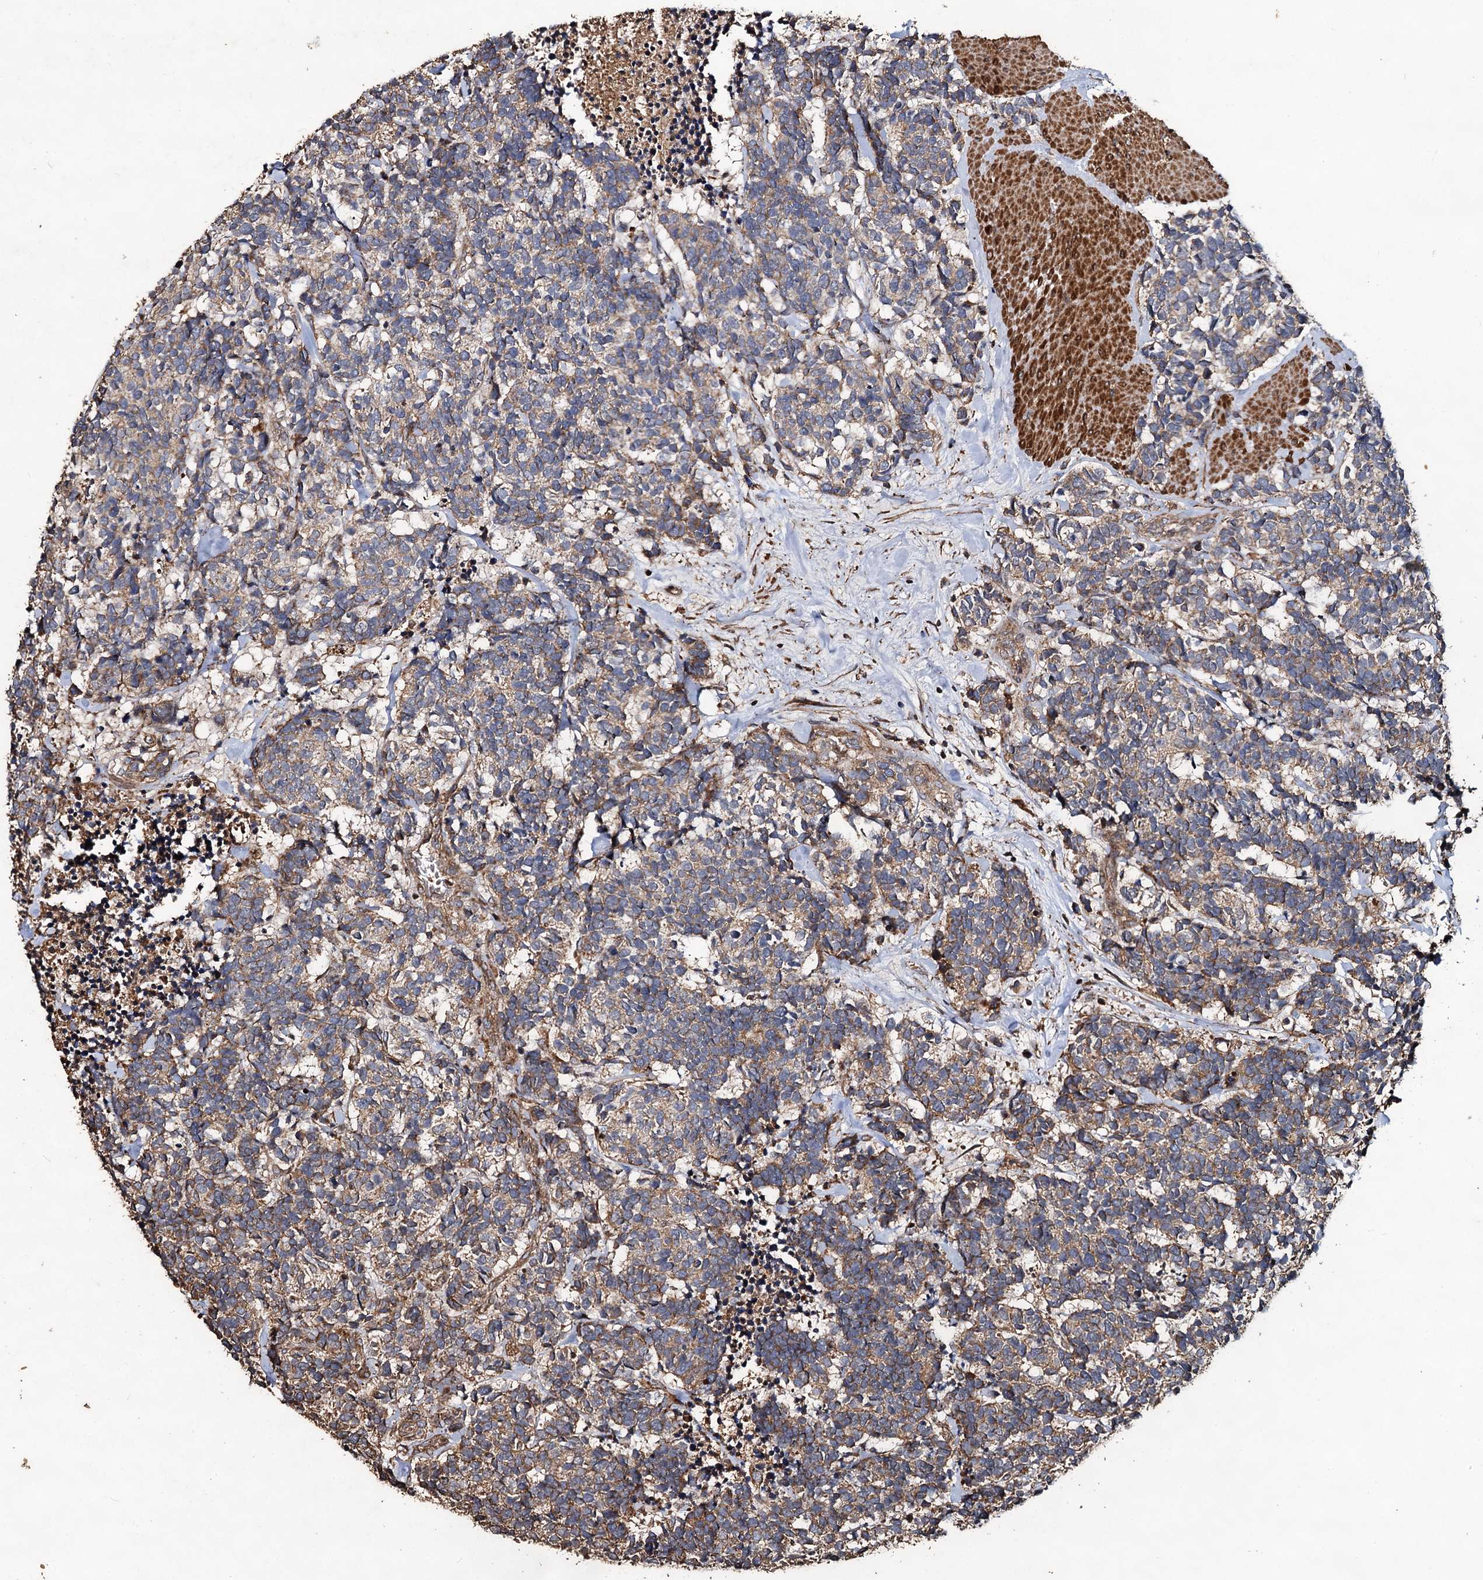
{"staining": {"intensity": "weak", "quantity": "25%-75%", "location": "cytoplasmic/membranous"}, "tissue": "carcinoid", "cell_type": "Tumor cells", "image_type": "cancer", "snomed": [{"axis": "morphology", "description": "Carcinoma, NOS"}, {"axis": "morphology", "description": "Carcinoid, malignant, NOS"}, {"axis": "topography", "description": "Urinary bladder"}], "caption": "IHC photomicrograph of human carcinoid stained for a protein (brown), which reveals low levels of weak cytoplasmic/membranous staining in about 25%-75% of tumor cells.", "gene": "NOTCH2NLA", "patient": {"sex": "male", "age": 57}}